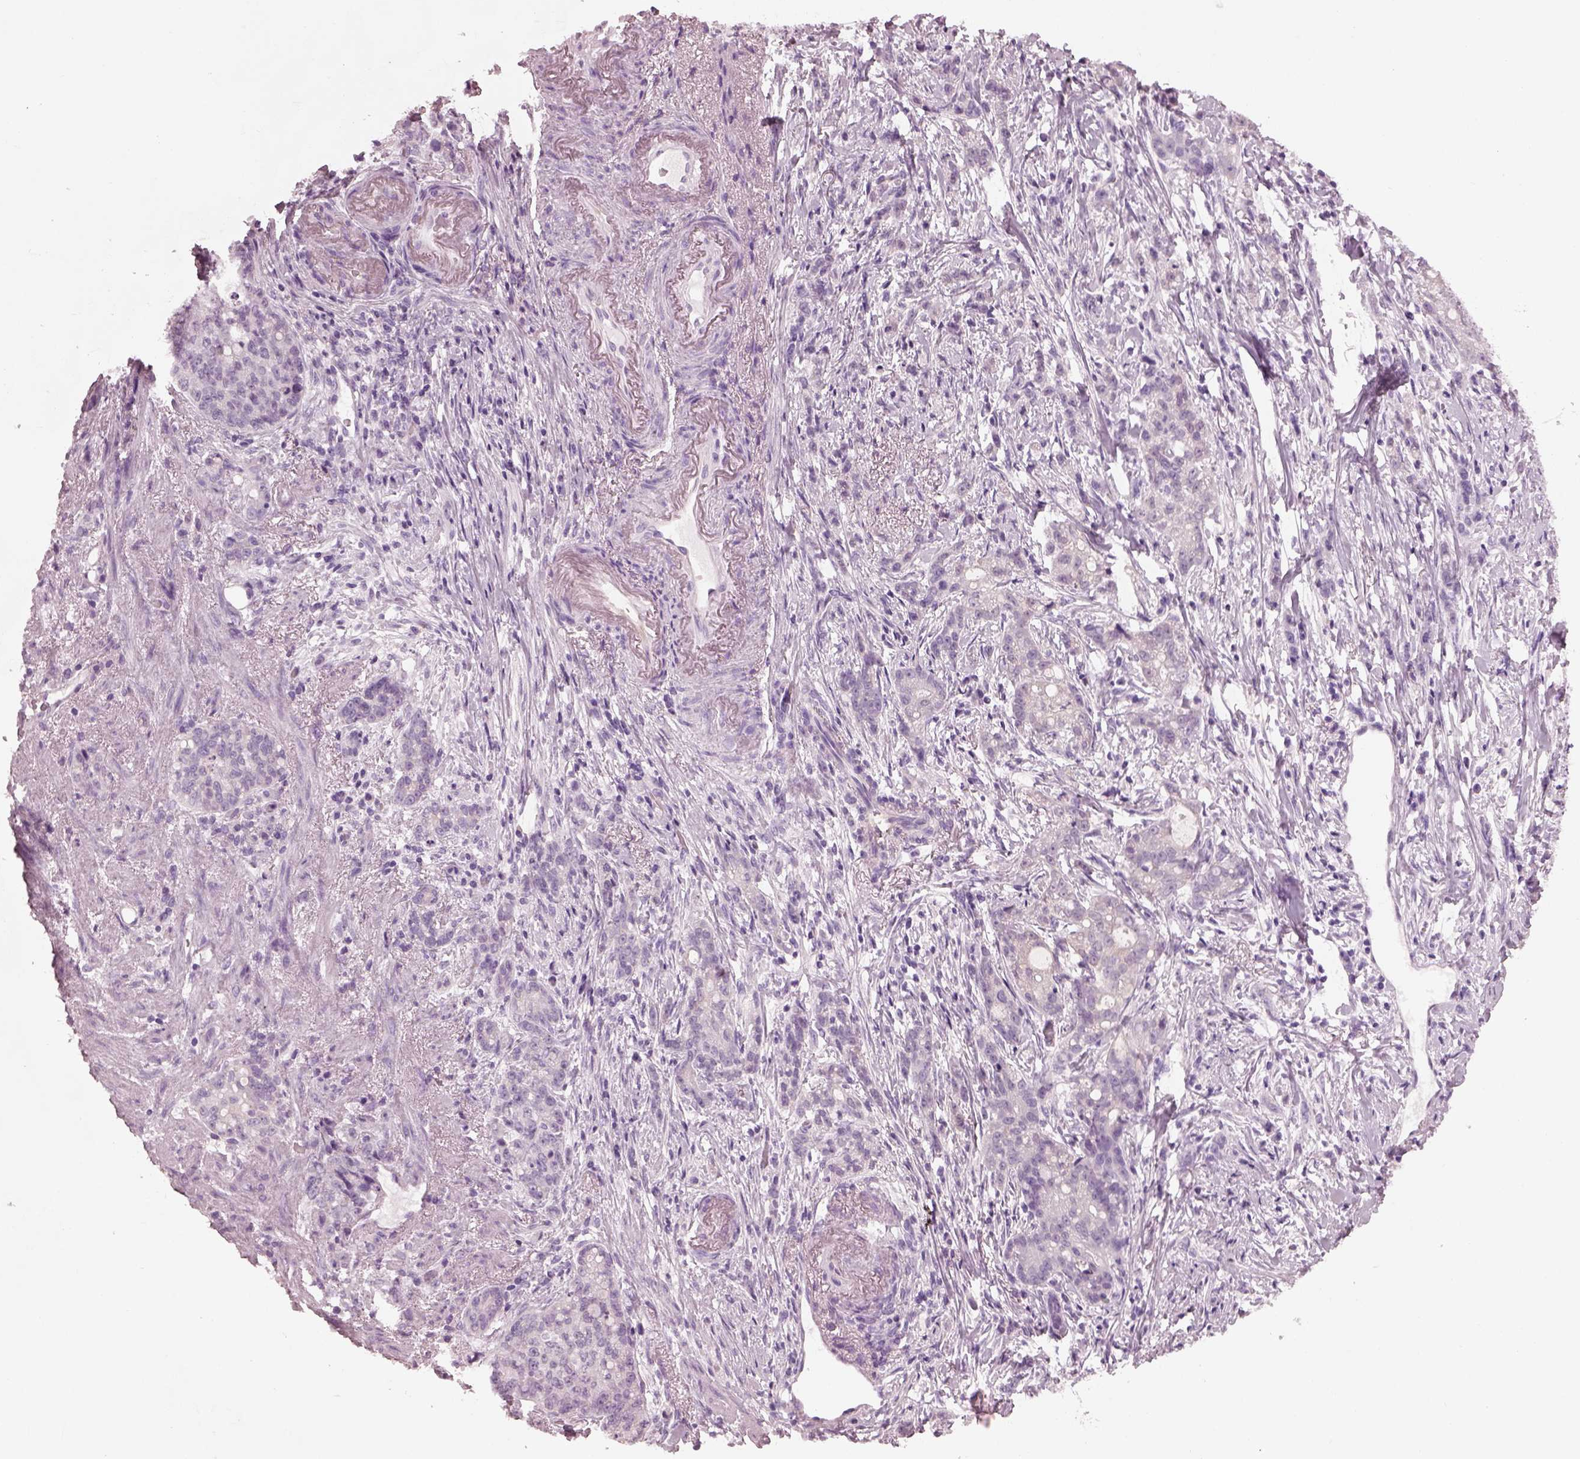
{"staining": {"intensity": "negative", "quantity": "none", "location": "none"}, "tissue": "stomach cancer", "cell_type": "Tumor cells", "image_type": "cancer", "snomed": [{"axis": "morphology", "description": "Adenocarcinoma, NOS"}, {"axis": "topography", "description": "Stomach, lower"}], "caption": "The immunohistochemistry (IHC) micrograph has no significant staining in tumor cells of stomach cancer tissue.", "gene": "PDC", "patient": {"sex": "male", "age": 88}}